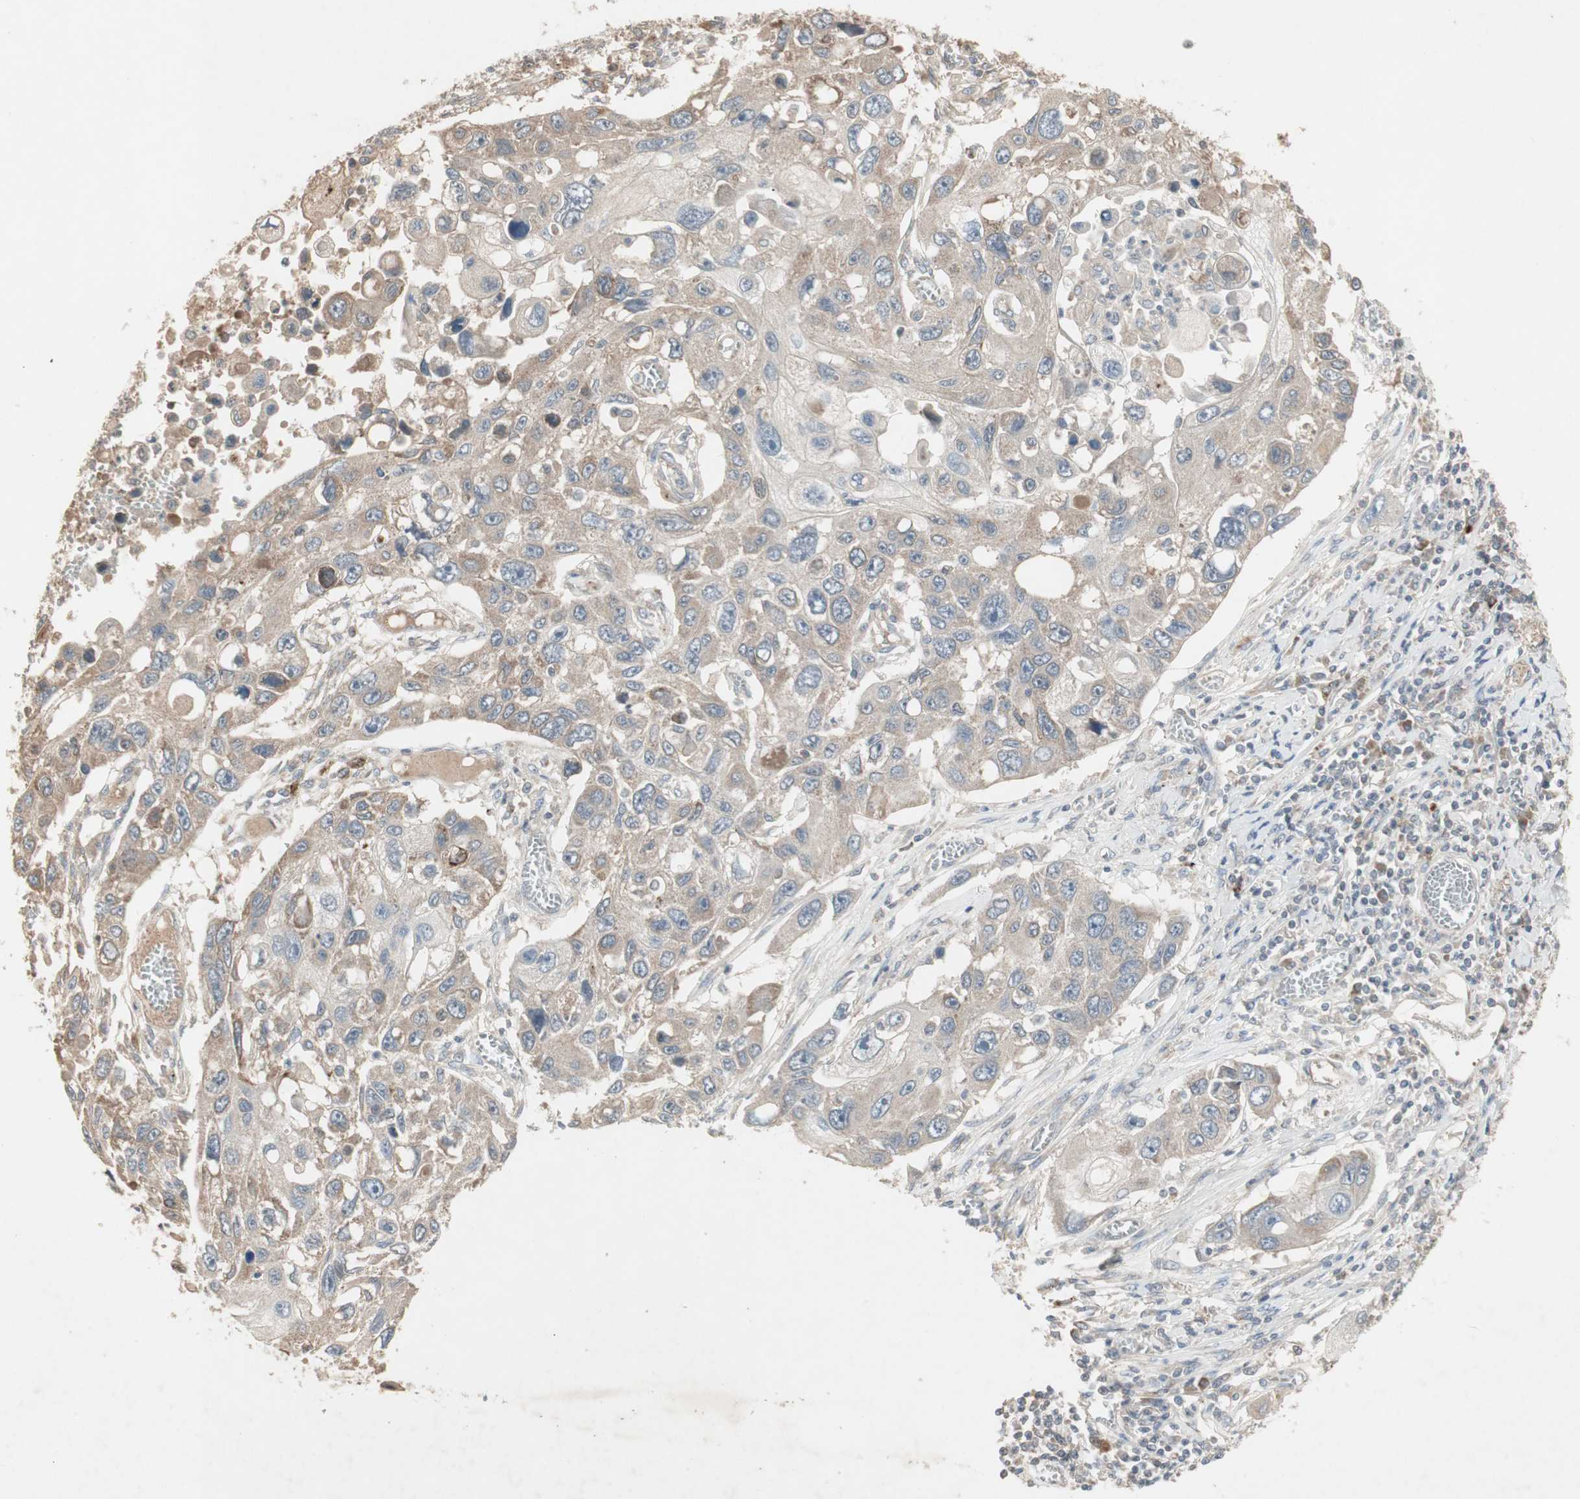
{"staining": {"intensity": "weak", "quantity": "25%-75%", "location": "cytoplasmic/membranous"}, "tissue": "lung cancer", "cell_type": "Tumor cells", "image_type": "cancer", "snomed": [{"axis": "morphology", "description": "Squamous cell carcinoma, NOS"}, {"axis": "topography", "description": "Lung"}], "caption": "High-power microscopy captured an immunohistochemistry photomicrograph of lung cancer, revealing weak cytoplasmic/membranous positivity in about 25%-75% of tumor cells.", "gene": "JMJD7-PLA2G4B", "patient": {"sex": "male", "age": 71}}